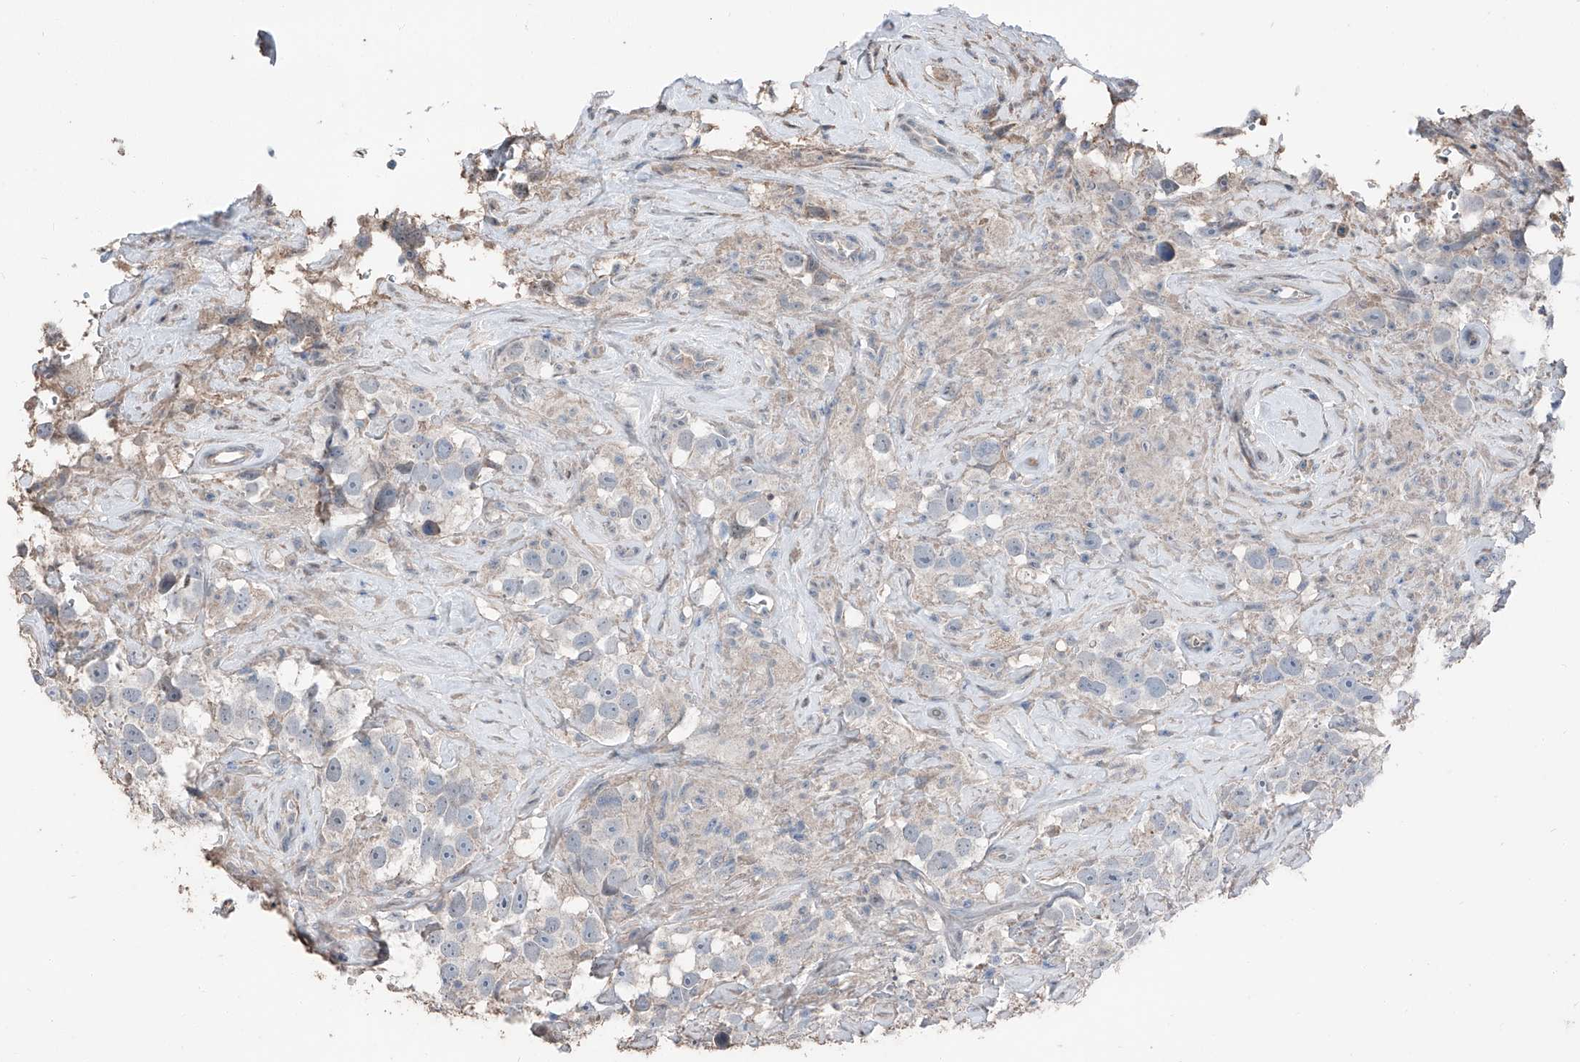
{"staining": {"intensity": "negative", "quantity": "none", "location": "none"}, "tissue": "testis cancer", "cell_type": "Tumor cells", "image_type": "cancer", "snomed": [{"axis": "morphology", "description": "Seminoma, NOS"}, {"axis": "topography", "description": "Testis"}], "caption": "There is no significant staining in tumor cells of testis cancer. (Brightfield microscopy of DAB immunohistochemistry (IHC) at high magnification).", "gene": "MAMLD1", "patient": {"sex": "male", "age": 49}}